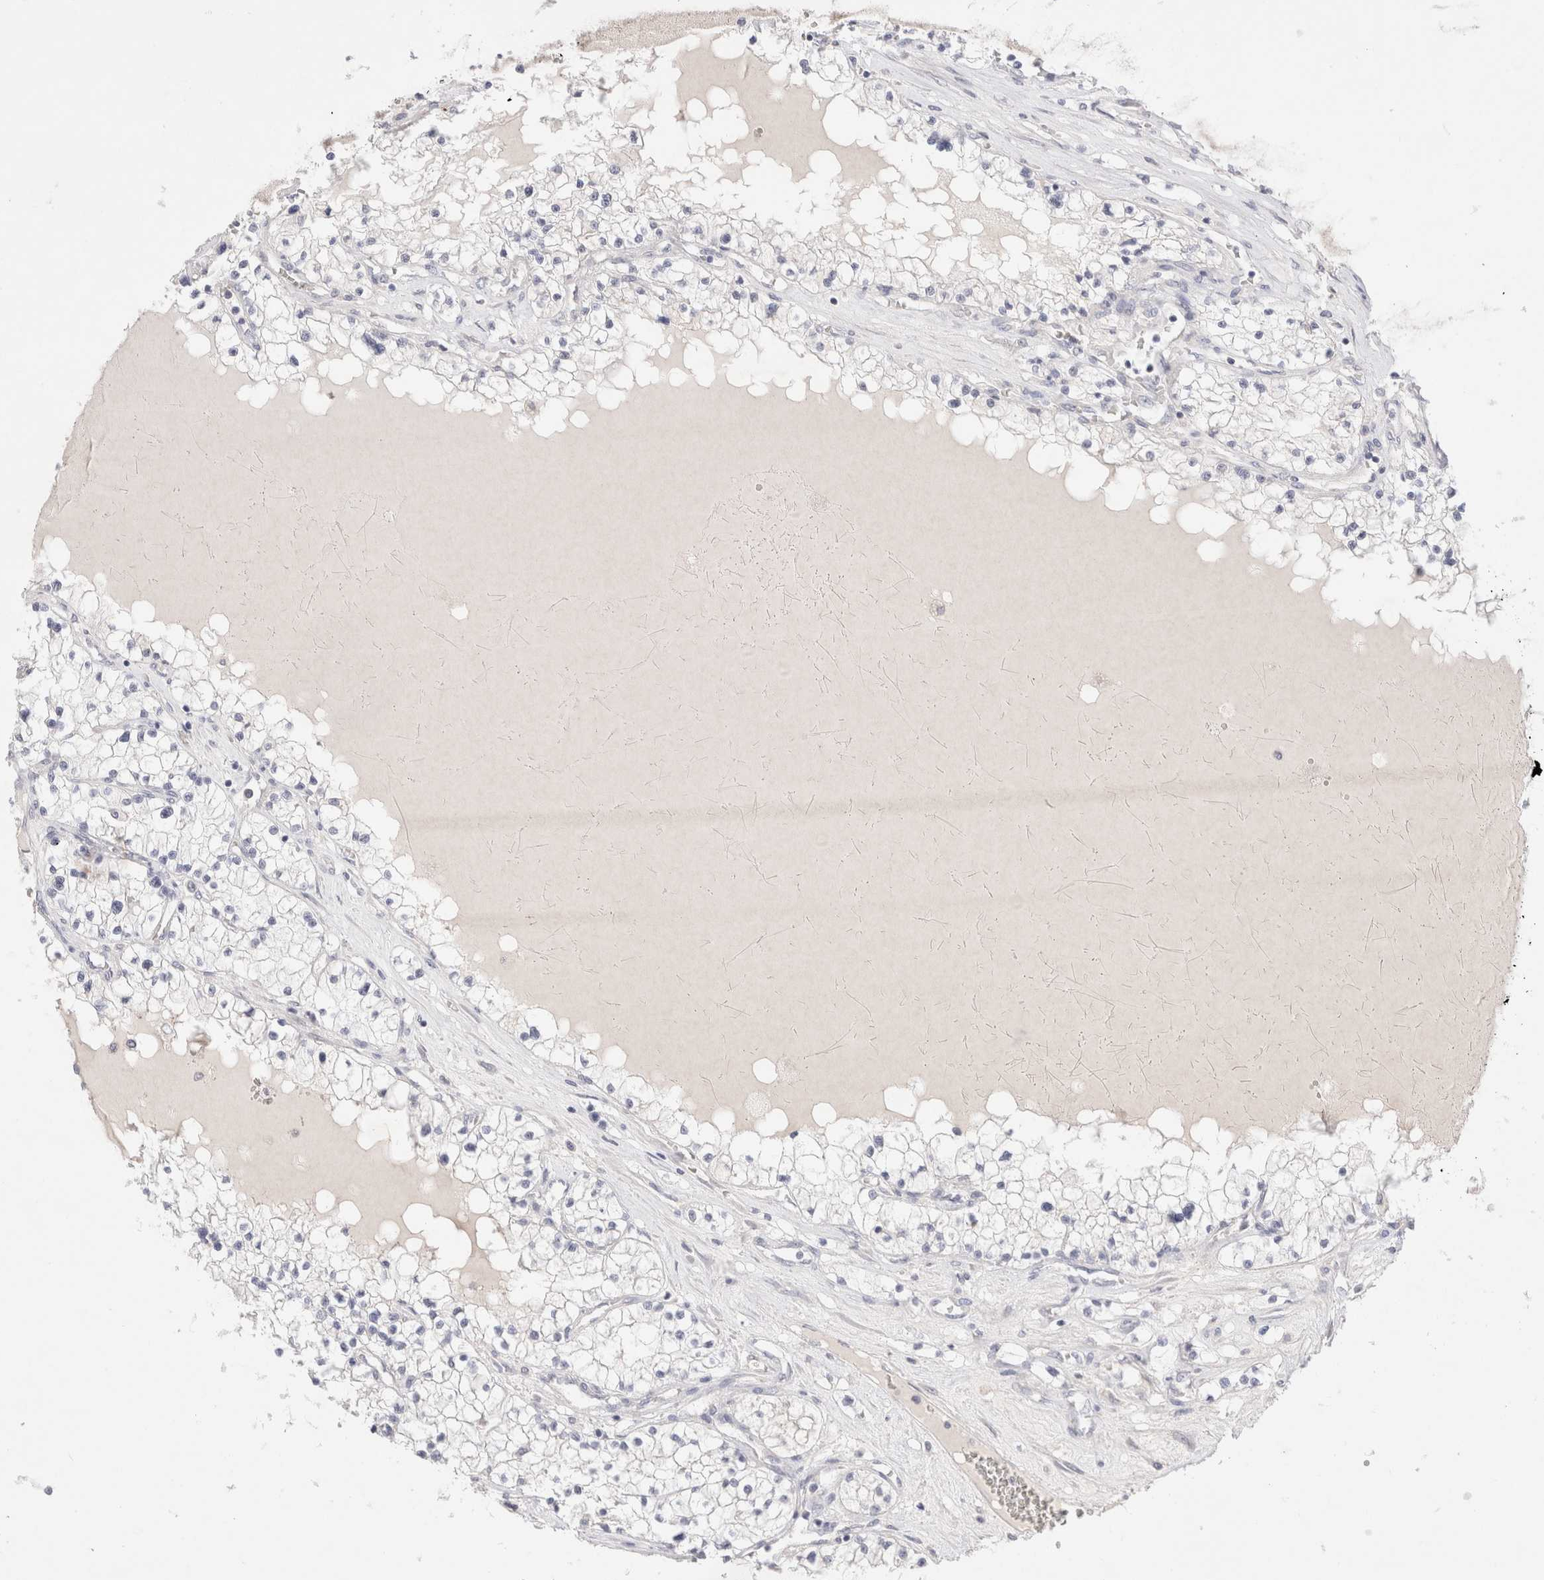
{"staining": {"intensity": "negative", "quantity": "none", "location": "none"}, "tissue": "renal cancer", "cell_type": "Tumor cells", "image_type": "cancer", "snomed": [{"axis": "morphology", "description": "Normal tissue, NOS"}, {"axis": "morphology", "description": "Adenocarcinoma, NOS"}, {"axis": "topography", "description": "Kidney"}], "caption": "Immunohistochemistry photomicrograph of human renal adenocarcinoma stained for a protein (brown), which demonstrates no positivity in tumor cells.", "gene": "SPATA20", "patient": {"sex": "male", "age": 68}}